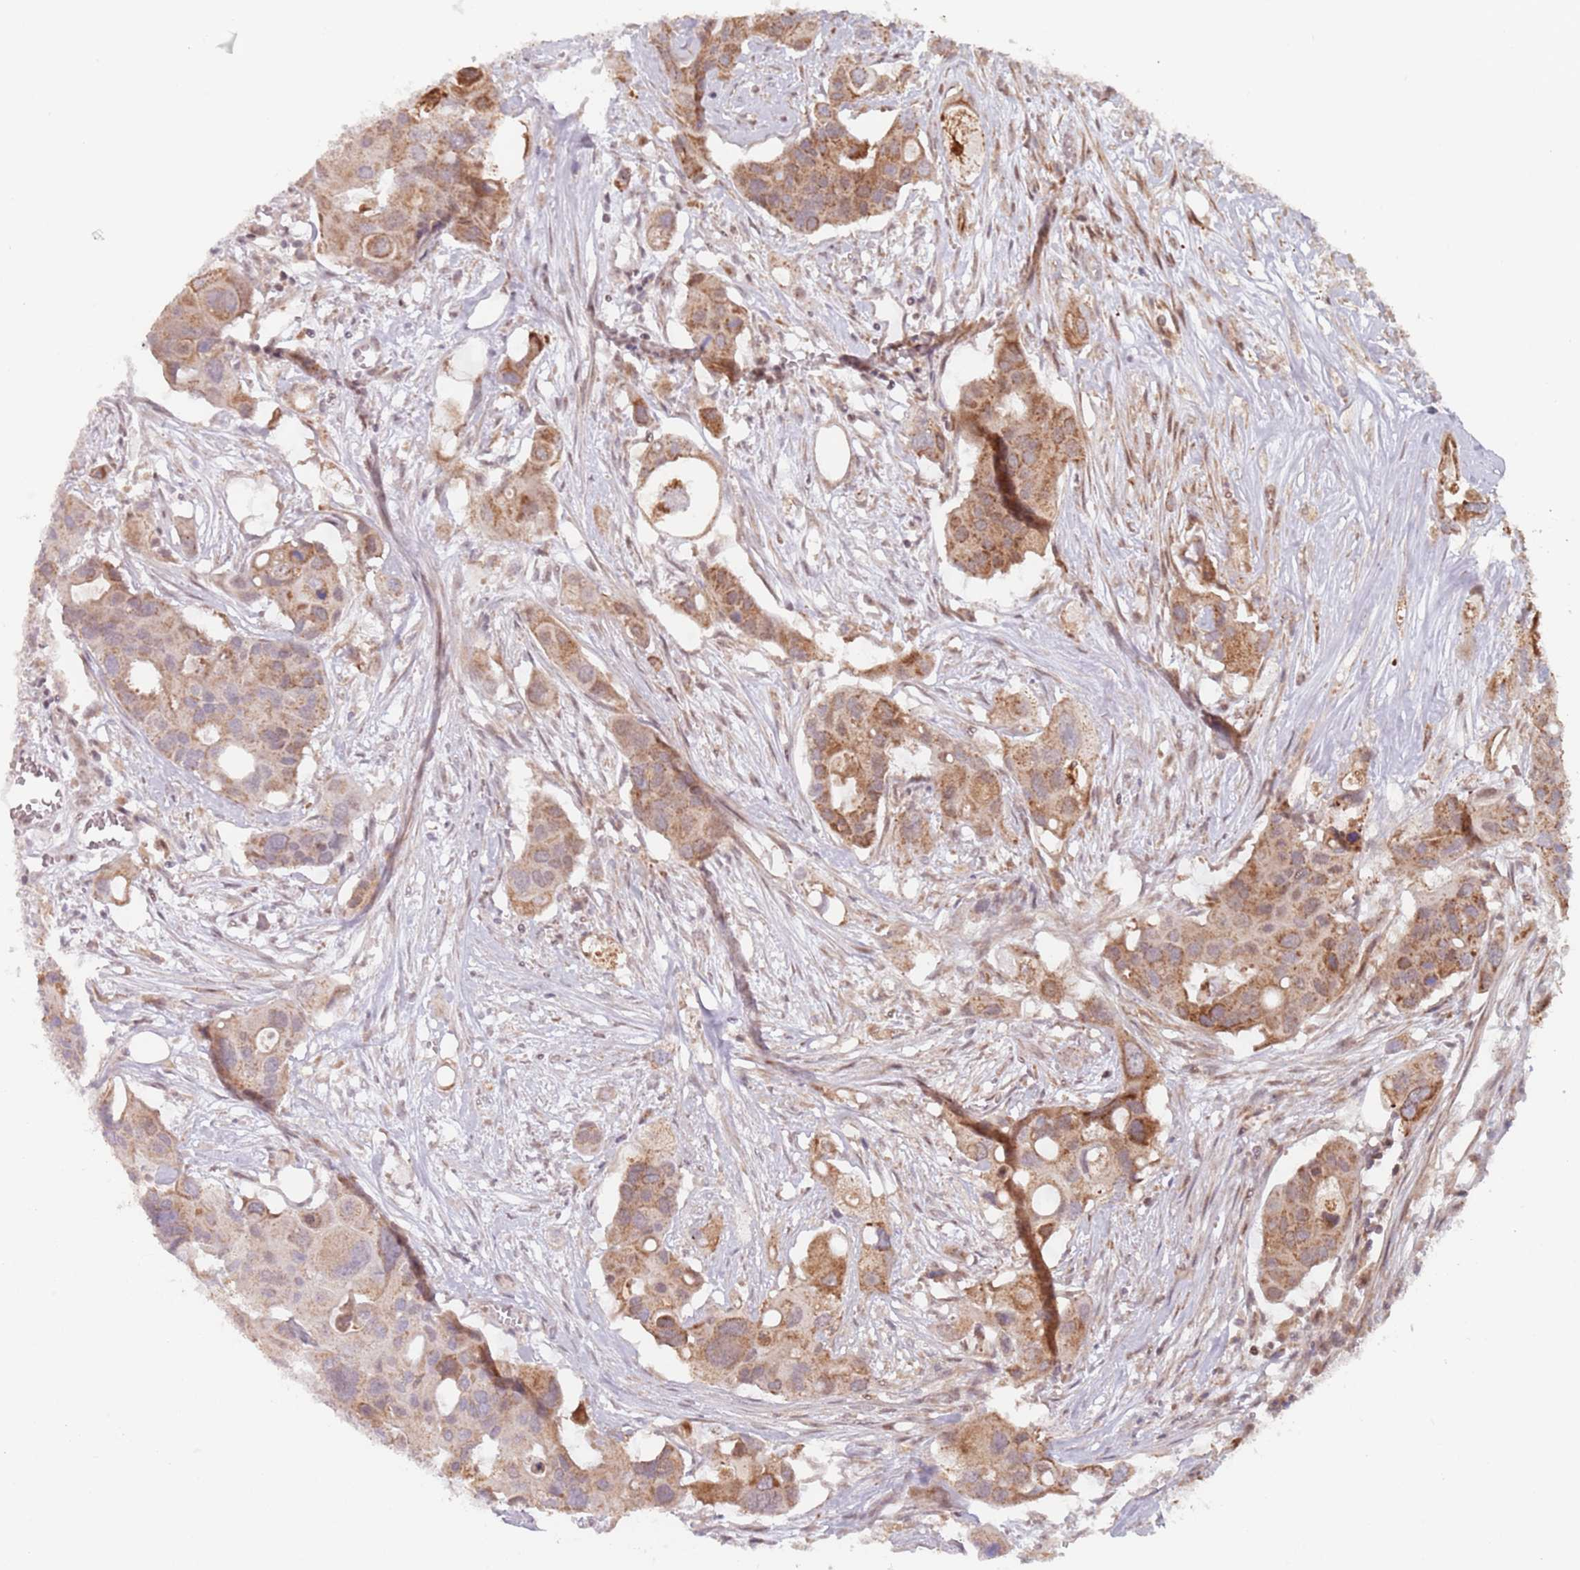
{"staining": {"intensity": "moderate", "quantity": ">75%", "location": "cytoplasmic/membranous"}, "tissue": "colorectal cancer", "cell_type": "Tumor cells", "image_type": "cancer", "snomed": [{"axis": "morphology", "description": "Adenocarcinoma, NOS"}, {"axis": "topography", "description": "Colon"}], "caption": "Immunohistochemical staining of human colorectal cancer (adenocarcinoma) exhibits medium levels of moderate cytoplasmic/membranous positivity in approximately >75% of tumor cells.", "gene": "VPS52", "patient": {"sex": "male", "age": 77}}